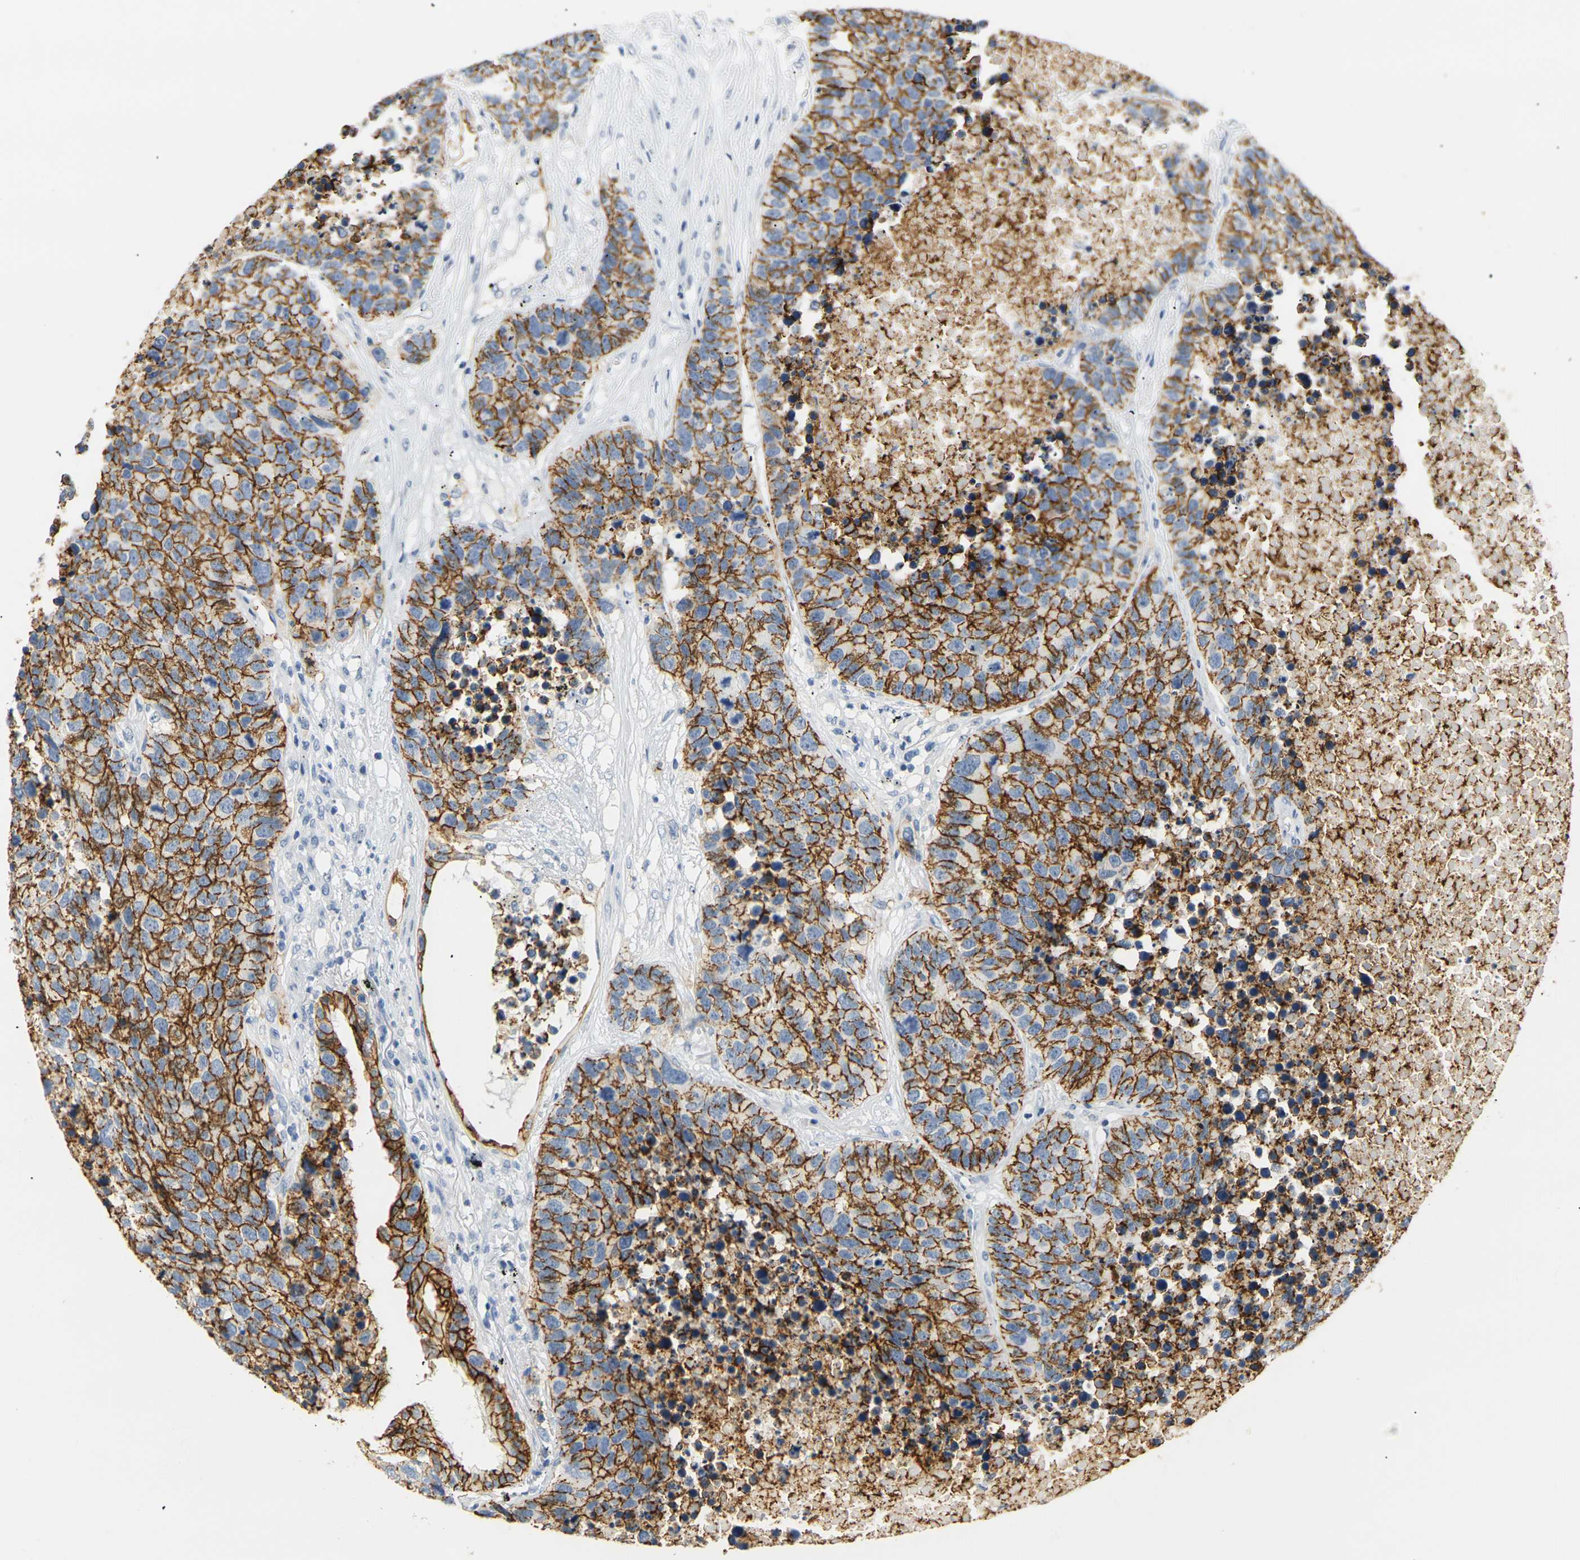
{"staining": {"intensity": "strong", "quantity": ">75%", "location": "cytoplasmic/membranous"}, "tissue": "carcinoid", "cell_type": "Tumor cells", "image_type": "cancer", "snomed": [{"axis": "morphology", "description": "Carcinoid, malignant, NOS"}, {"axis": "topography", "description": "Lung"}], "caption": "This is an image of immunohistochemistry (IHC) staining of malignant carcinoid, which shows strong positivity in the cytoplasmic/membranous of tumor cells.", "gene": "CLDN7", "patient": {"sex": "male", "age": 60}}